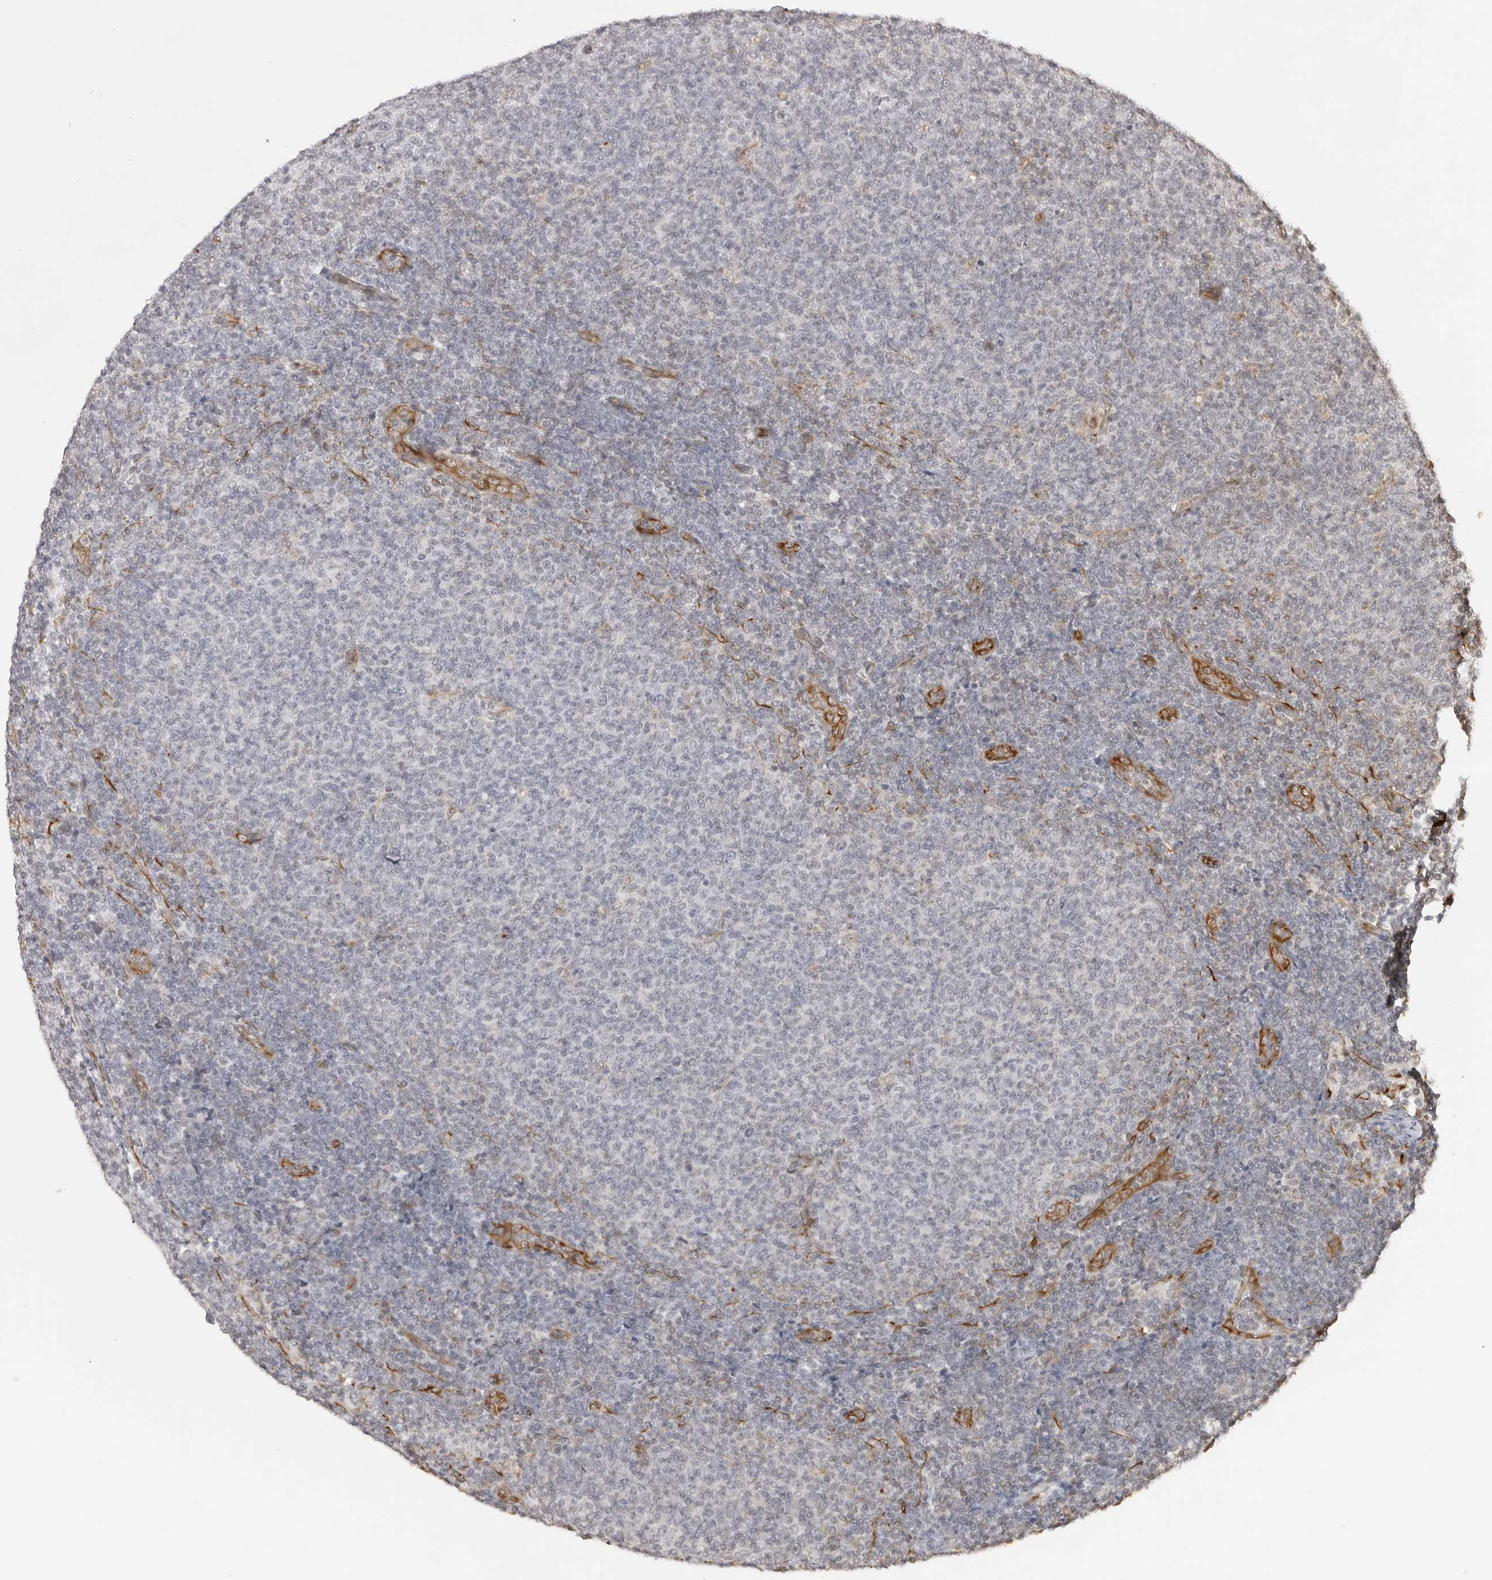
{"staining": {"intensity": "negative", "quantity": "none", "location": "none"}, "tissue": "lymphoma", "cell_type": "Tumor cells", "image_type": "cancer", "snomed": [{"axis": "morphology", "description": "Malignant lymphoma, non-Hodgkin's type, Low grade"}, {"axis": "topography", "description": "Lymph node"}], "caption": "An IHC micrograph of malignant lymphoma, non-Hodgkin's type (low-grade) is shown. There is no staining in tumor cells of malignant lymphoma, non-Hodgkin's type (low-grade).", "gene": "DYNLT5", "patient": {"sex": "male", "age": 66}}